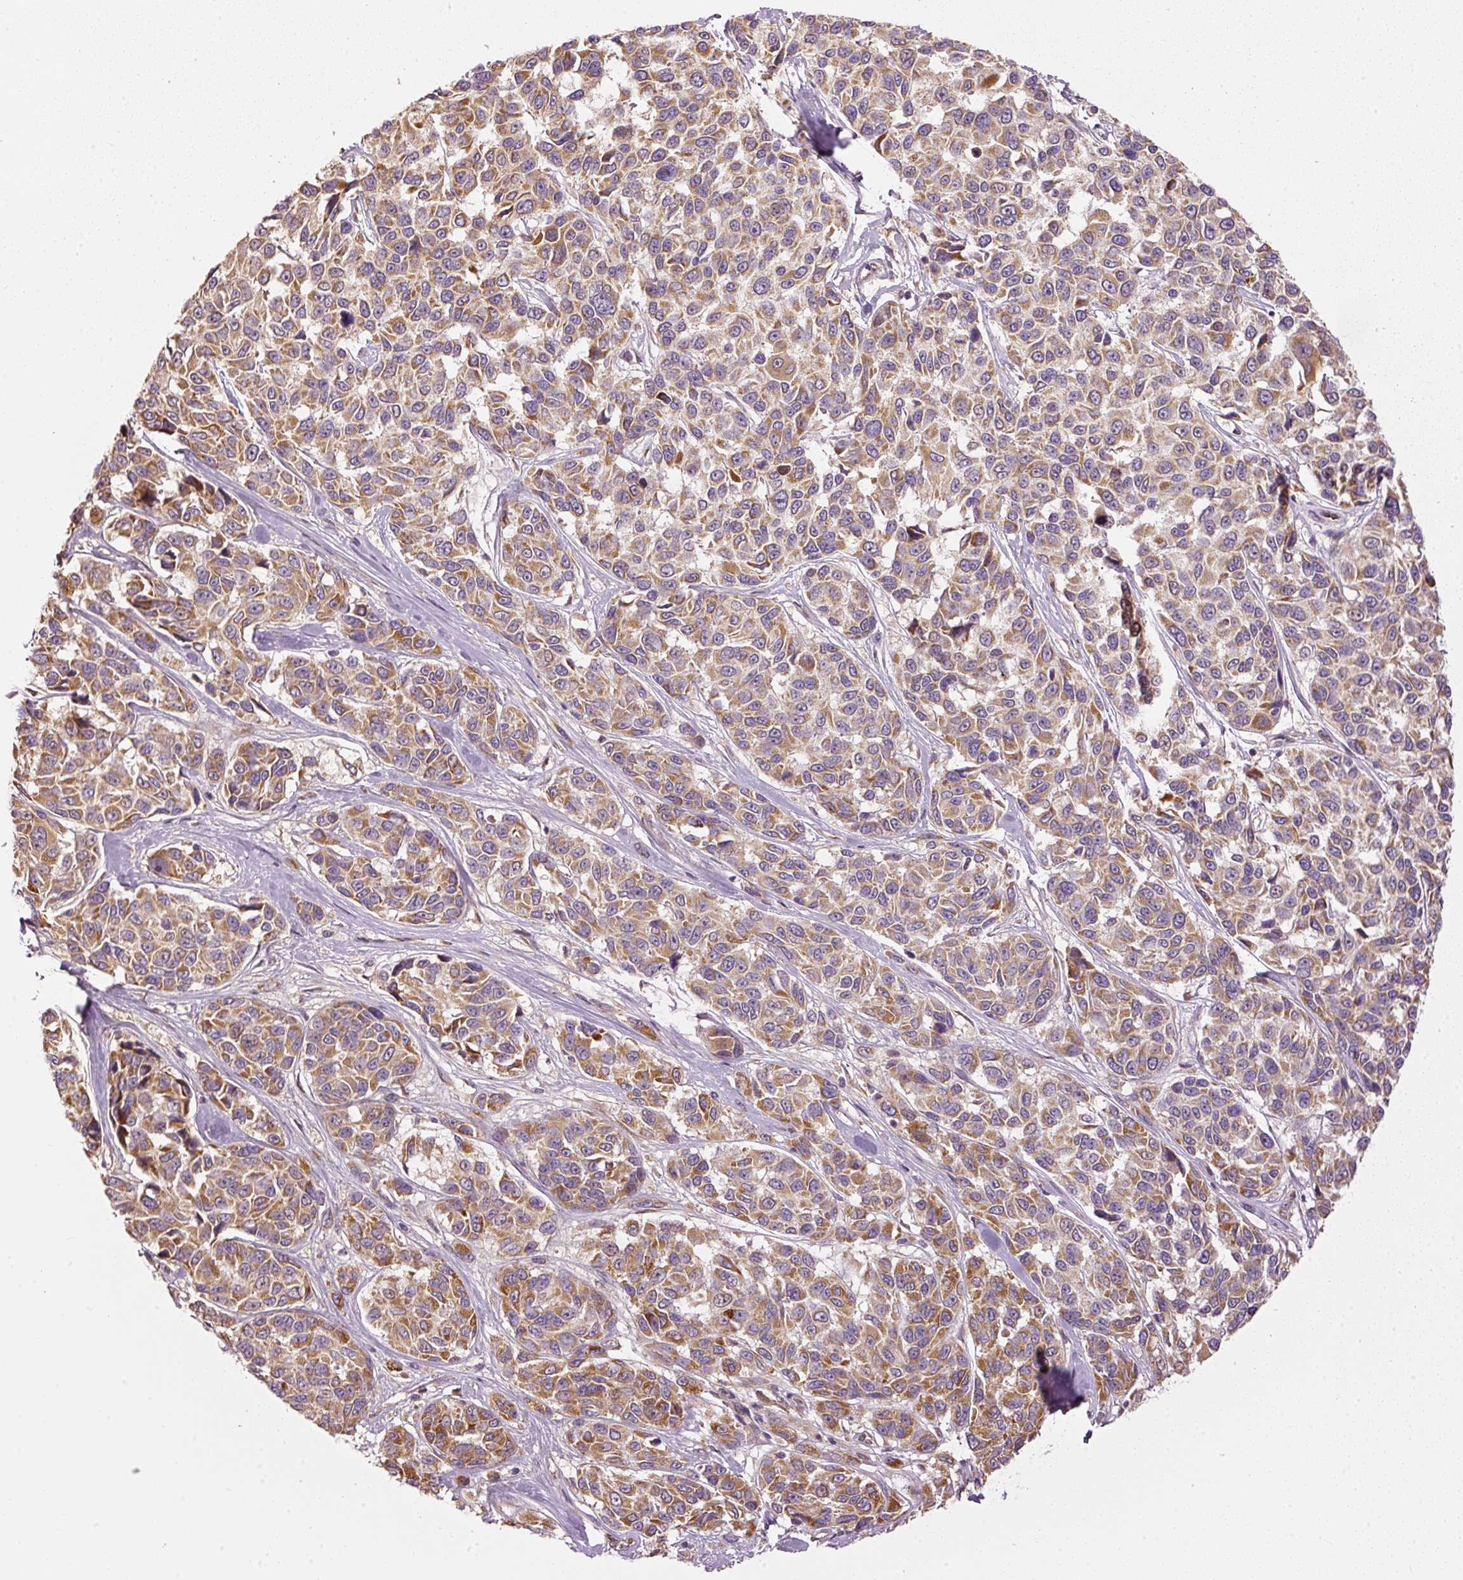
{"staining": {"intensity": "strong", "quantity": ">75%", "location": "cytoplasmic/membranous"}, "tissue": "melanoma", "cell_type": "Tumor cells", "image_type": "cancer", "snomed": [{"axis": "morphology", "description": "Malignant melanoma, NOS"}, {"axis": "topography", "description": "Skin"}], "caption": "Strong cytoplasmic/membranous protein staining is present in approximately >75% of tumor cells in malignant melanoma.", "gene": "MTHFD1L", "patient": {"sex": "female", "age": 66}}